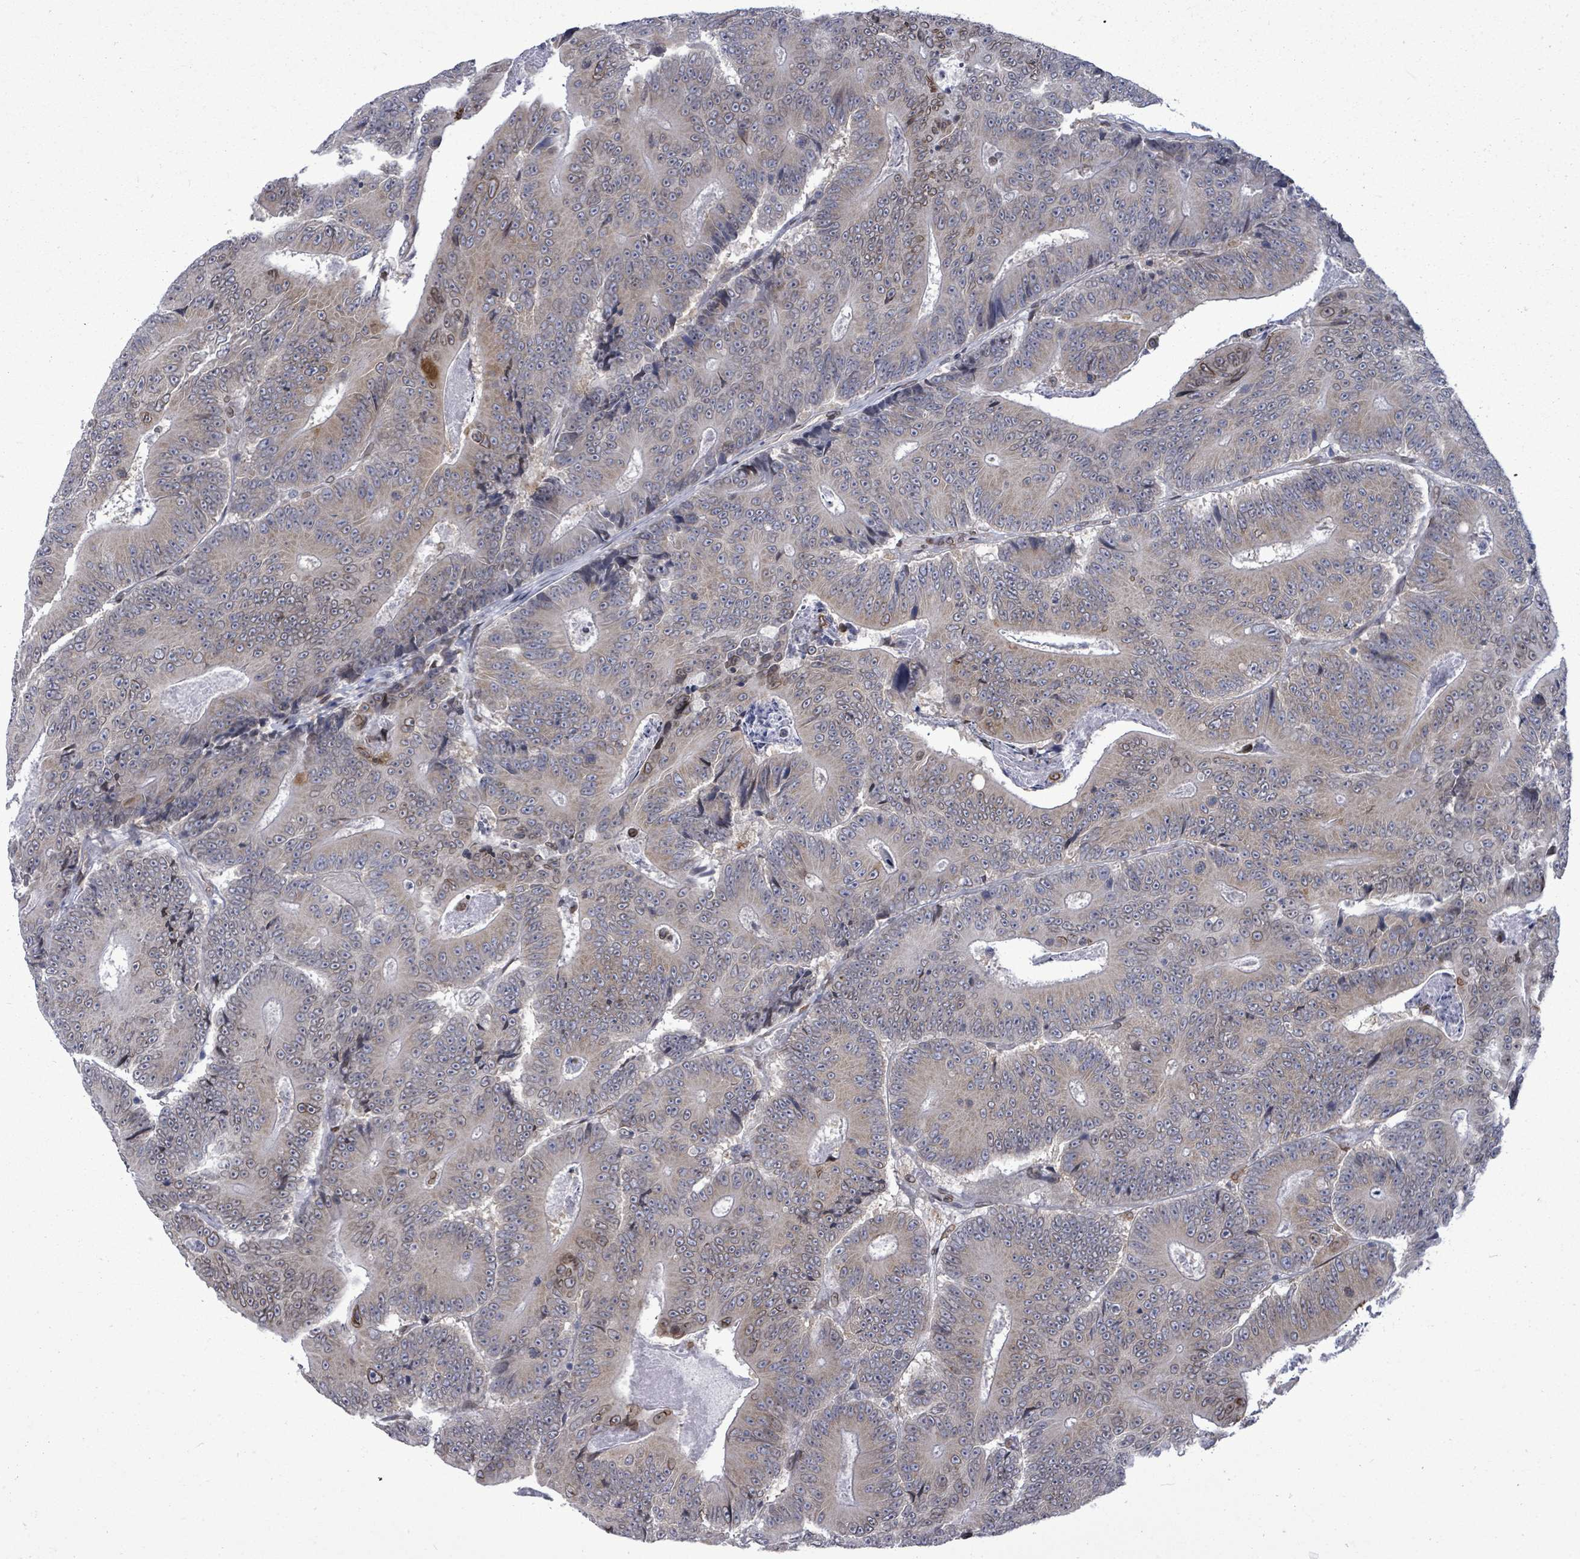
{"staining": {"intensity": "moderate", "quantity": "<25%", "location": "cytoplasmic/membranous,nuclear"}, "tissue": "colorectal cancer", "cell_type": "Tumor cells", "image_type": "cancer", "snomed": [{"axis": "morphology", "description": "Adenocarcinoma, NOS"}, {"axis": "topography", "description": "Colon"}], "caption": "Protein analysis of adenocarcinoma (colorectal) tissue shows moderate cytoplasmic/membranous and nuclear staining in about <25% of tumor cells. Using DAB (brown) and hematoxylin (blue) stains, captured at high magnification using brightfield microscopy.", "gene": "ARFGAP1", "patient": {"sex": "male", "age": 83}}